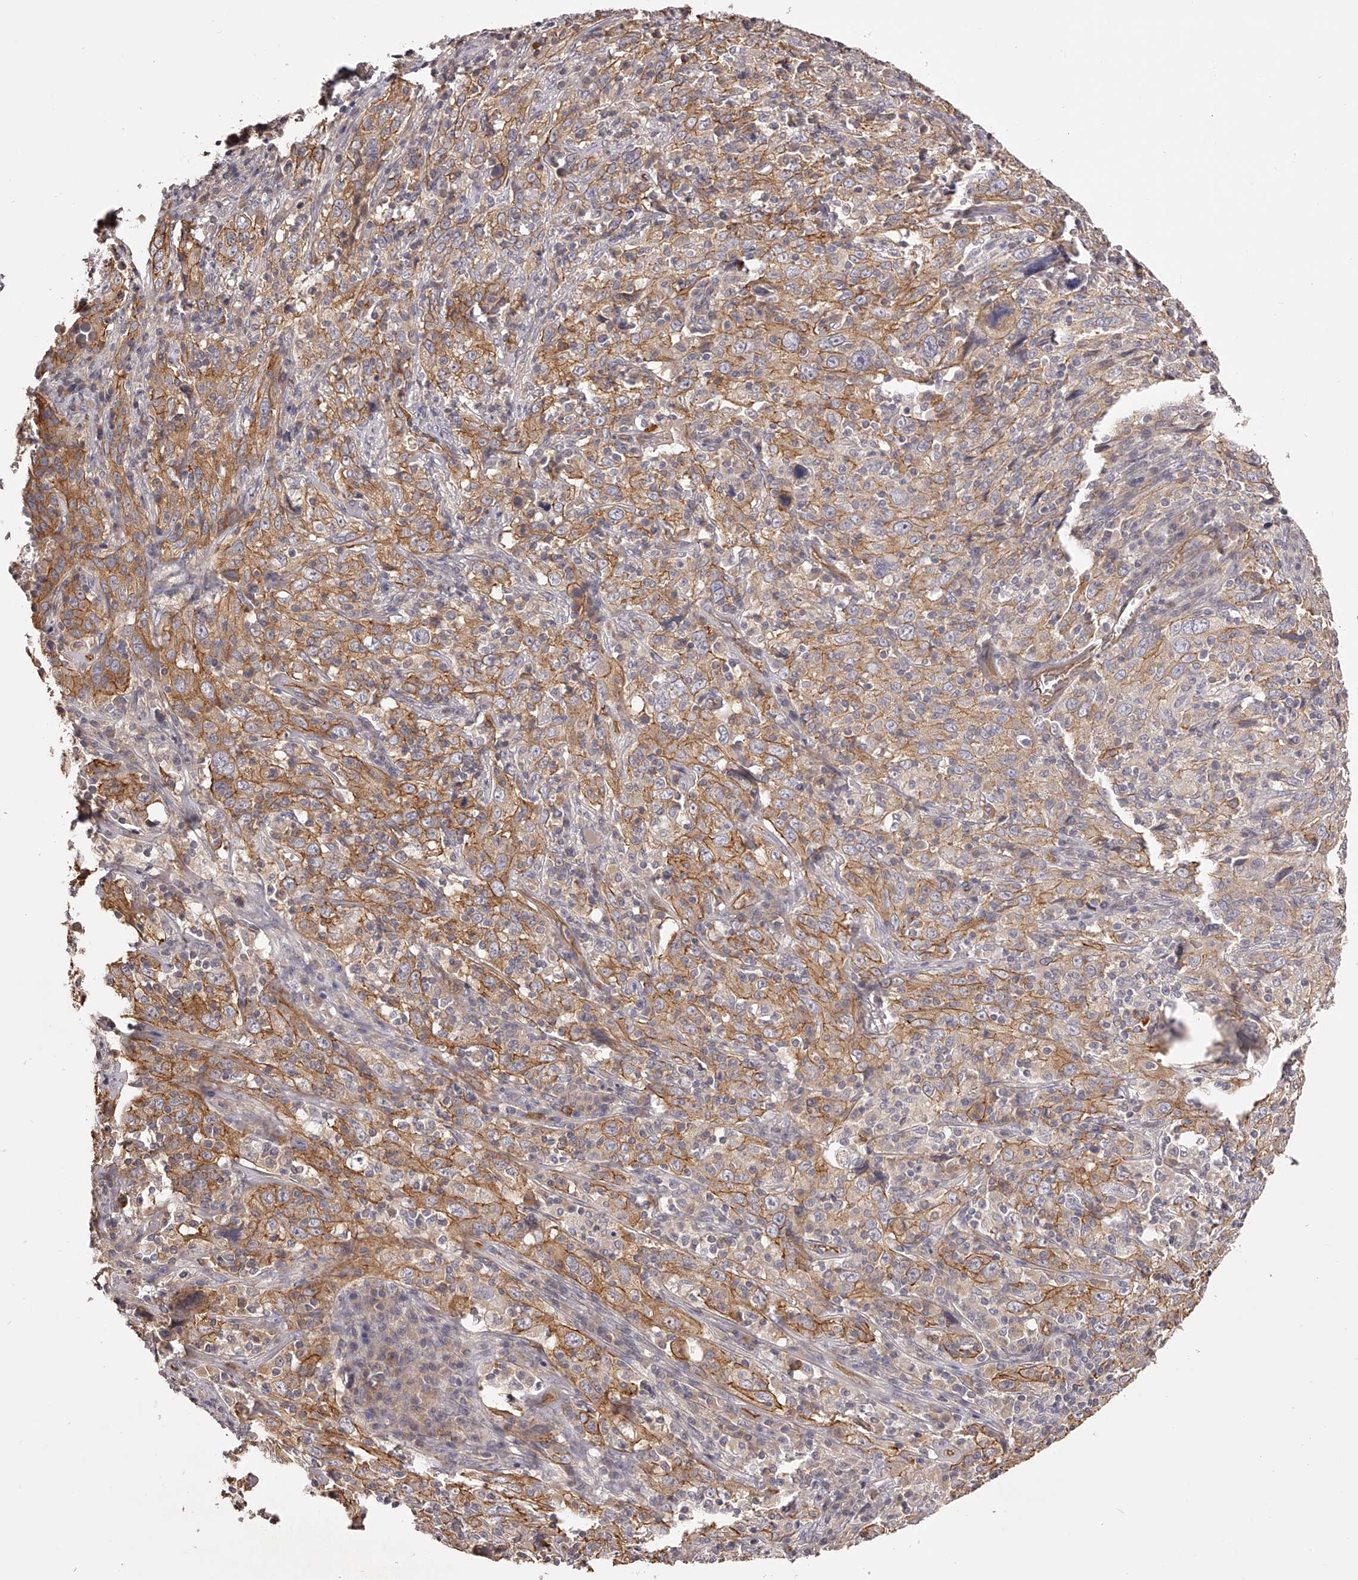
{"staining": {"intensity": "moderate", "quantity": ">75%", "location": "cytoplasmic/membranous"}, "tissue": "cervical cancer", "cell_type": "Tumor cells", "image_type": "cancer", "snomed": [{"axis": "morphology", "description": "Squamous cell carcinoma, NOS"}, {"axis": "topography", "description": "Cervix"}], "caption": "Moderate cytoplasmic/membranous staining is present in about >75% of tumor cells in squamous cell carcinoma (cervical). Using DAB (3,3'-diaminobenzidine) (brown) and hematoxylin (blue) stains, captured at high magnification using brightfield microscopy.", "gene": "LTV1", "patient": {"sex": "female", "age": 46}}